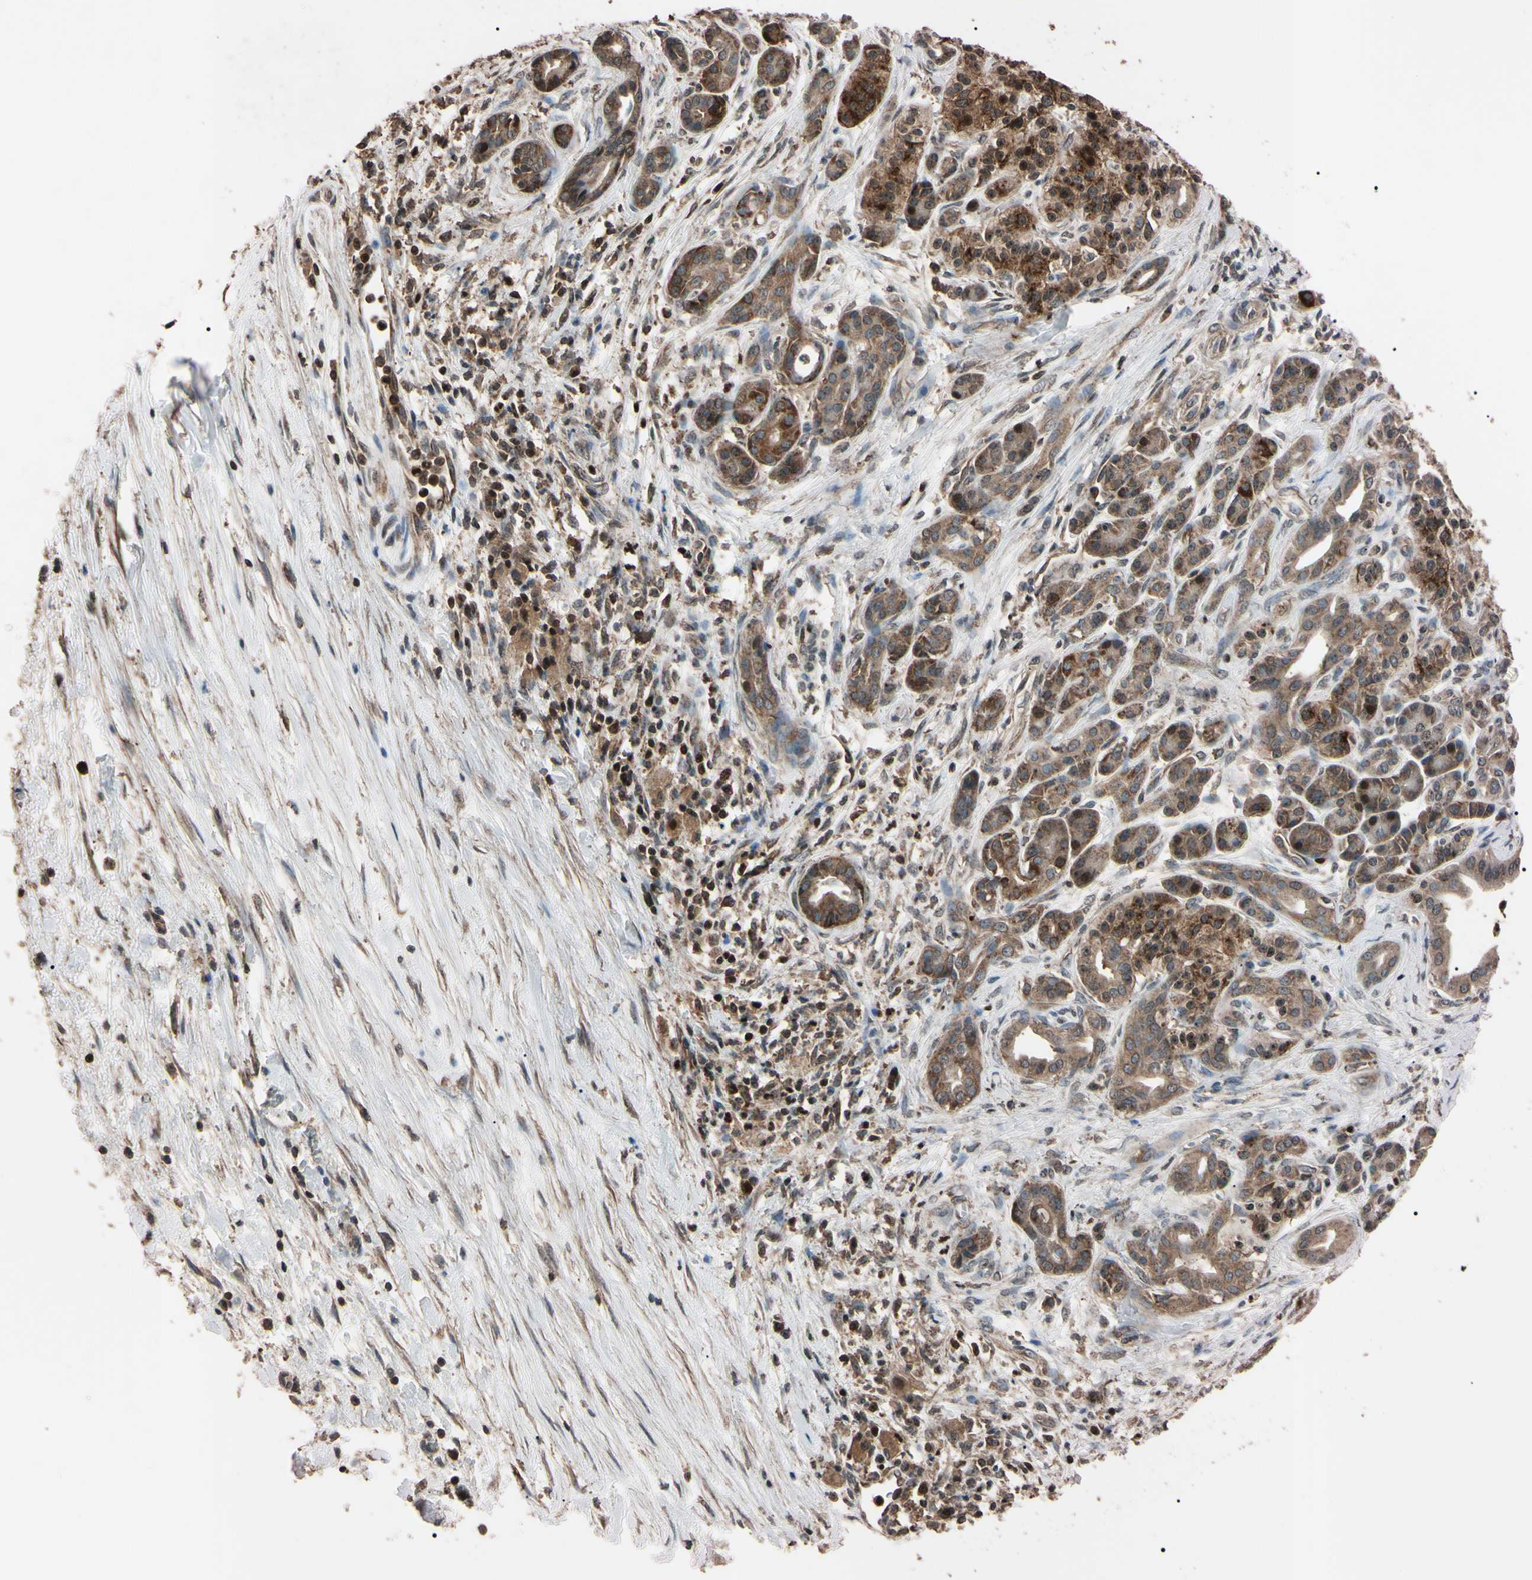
{"staining": {"intensity": "moderate", "quantity": "25%-75%", "location": "cytoplasmic/membranous,nuclear"}, "tissue": "pancreatic cancer", "cell_type": "Tumor cells", "image_type": "cancer", "snomed": [{"axis": "morphology", "description": "Adenocarcinoma, NOS"}, {"axis": "topography", "description": "Pancreas"}], "caption": "Immunohistochemistry (IHC) histopathology image of pancreatic cancer (adenocarcinoma) stained for a protein (brown), which displays medium levels of moderate cytoplasmic/membranous and nuclear positivity in about 25%-75% of tumor cells.", "gene": "TNFRSF1A", "patient": {"sex": "male", "age": 59}}